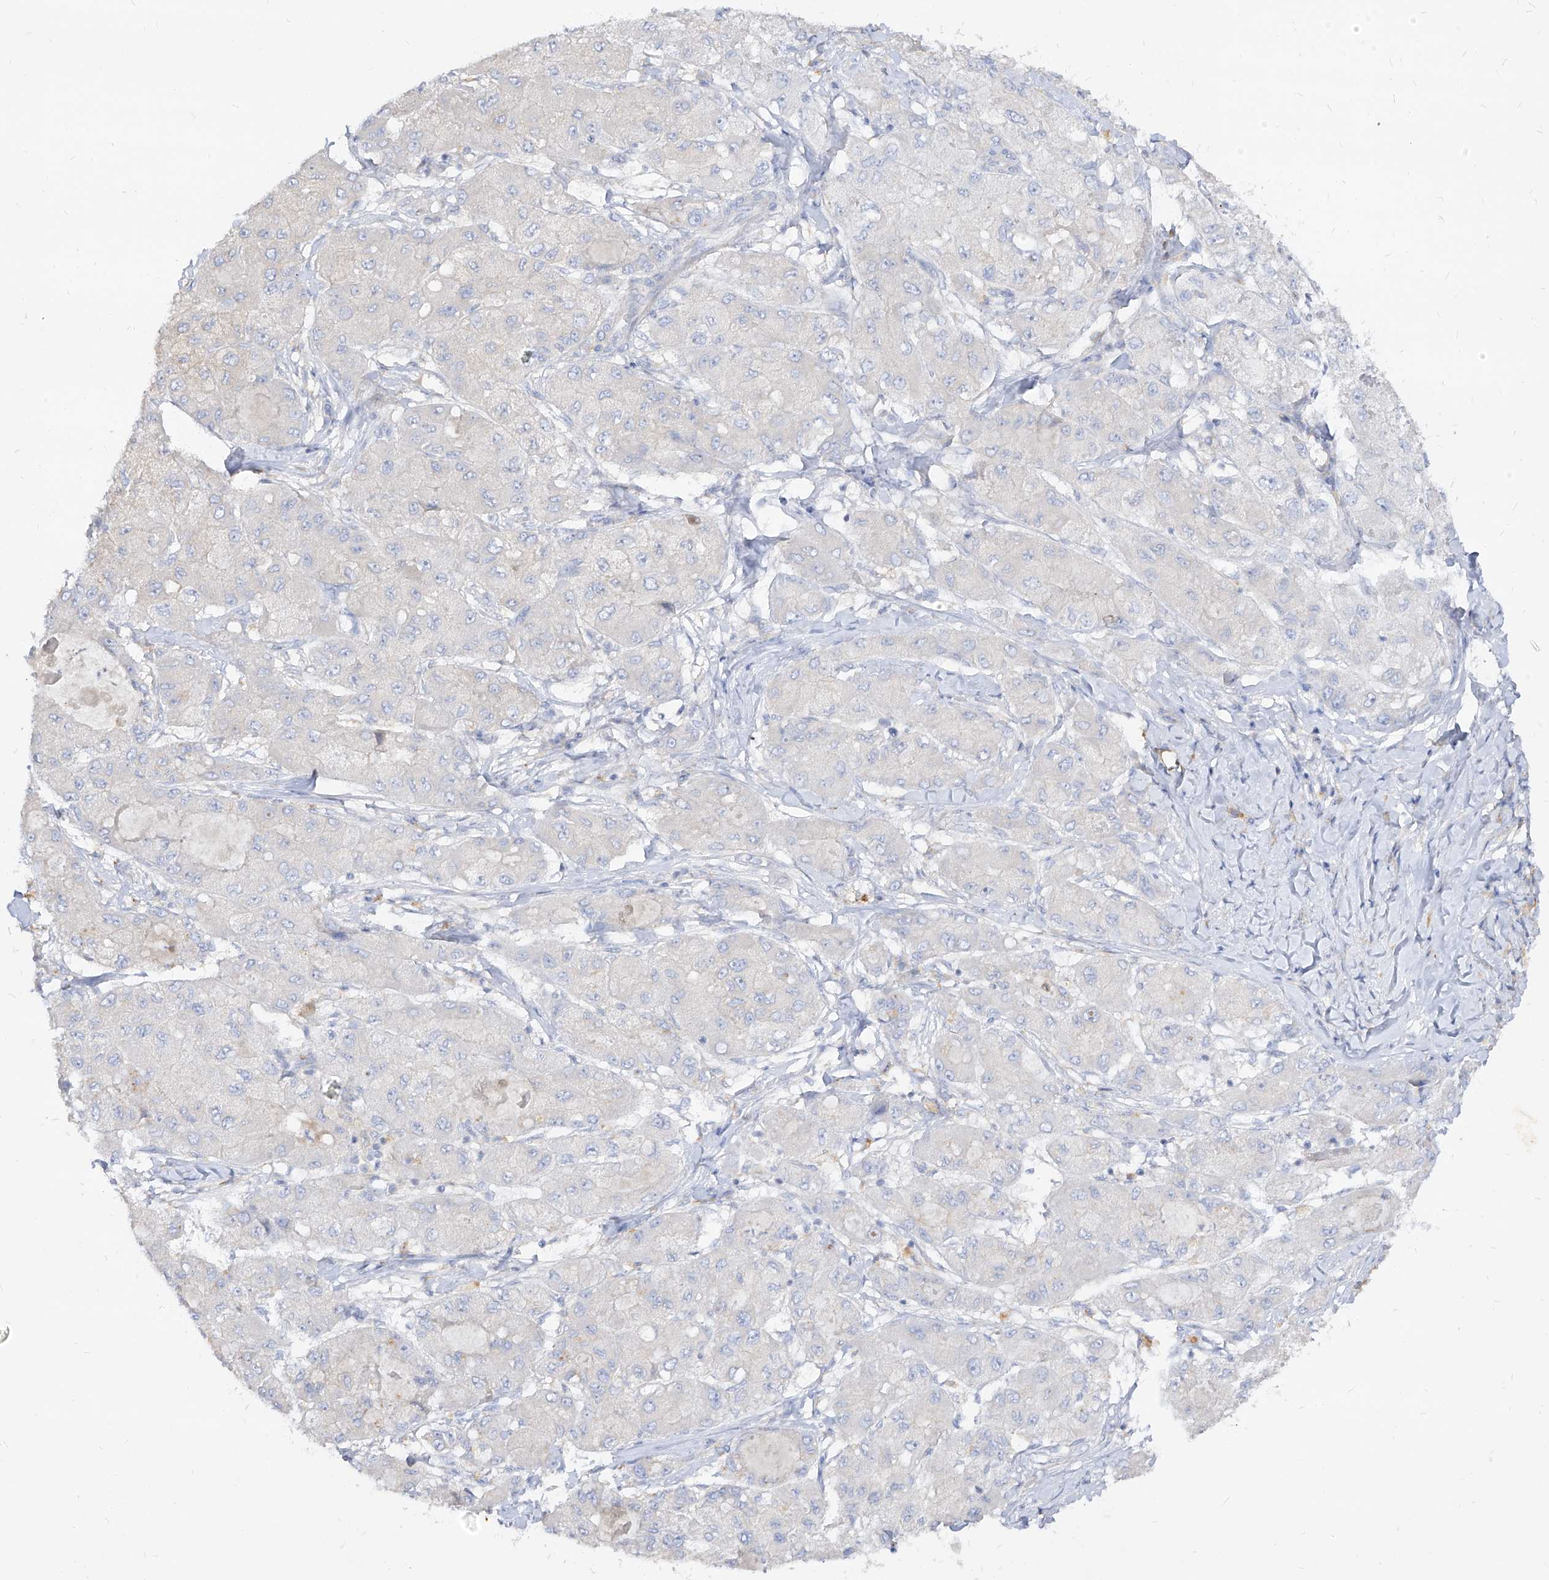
{"staining": {"intensity": "negative", "quantity": "none", "location": "none"}, "tissue": "liver cancer", "cell_type": "Tumor cells", "image_type": "cancer", "snomed": [{"axis": "morphology", "description": "Carcinoma, Hepatocellular, NOS"}, {"axis": "topography", "description": "Liver"}], "caption": "This is an immunohistochemistry micrograph of liver cancer (hepatocellular carcinoma). There is no staining in tumor cells.", "gene": "RBFOX3", "patient": {"sex": "male", "age": 80}}